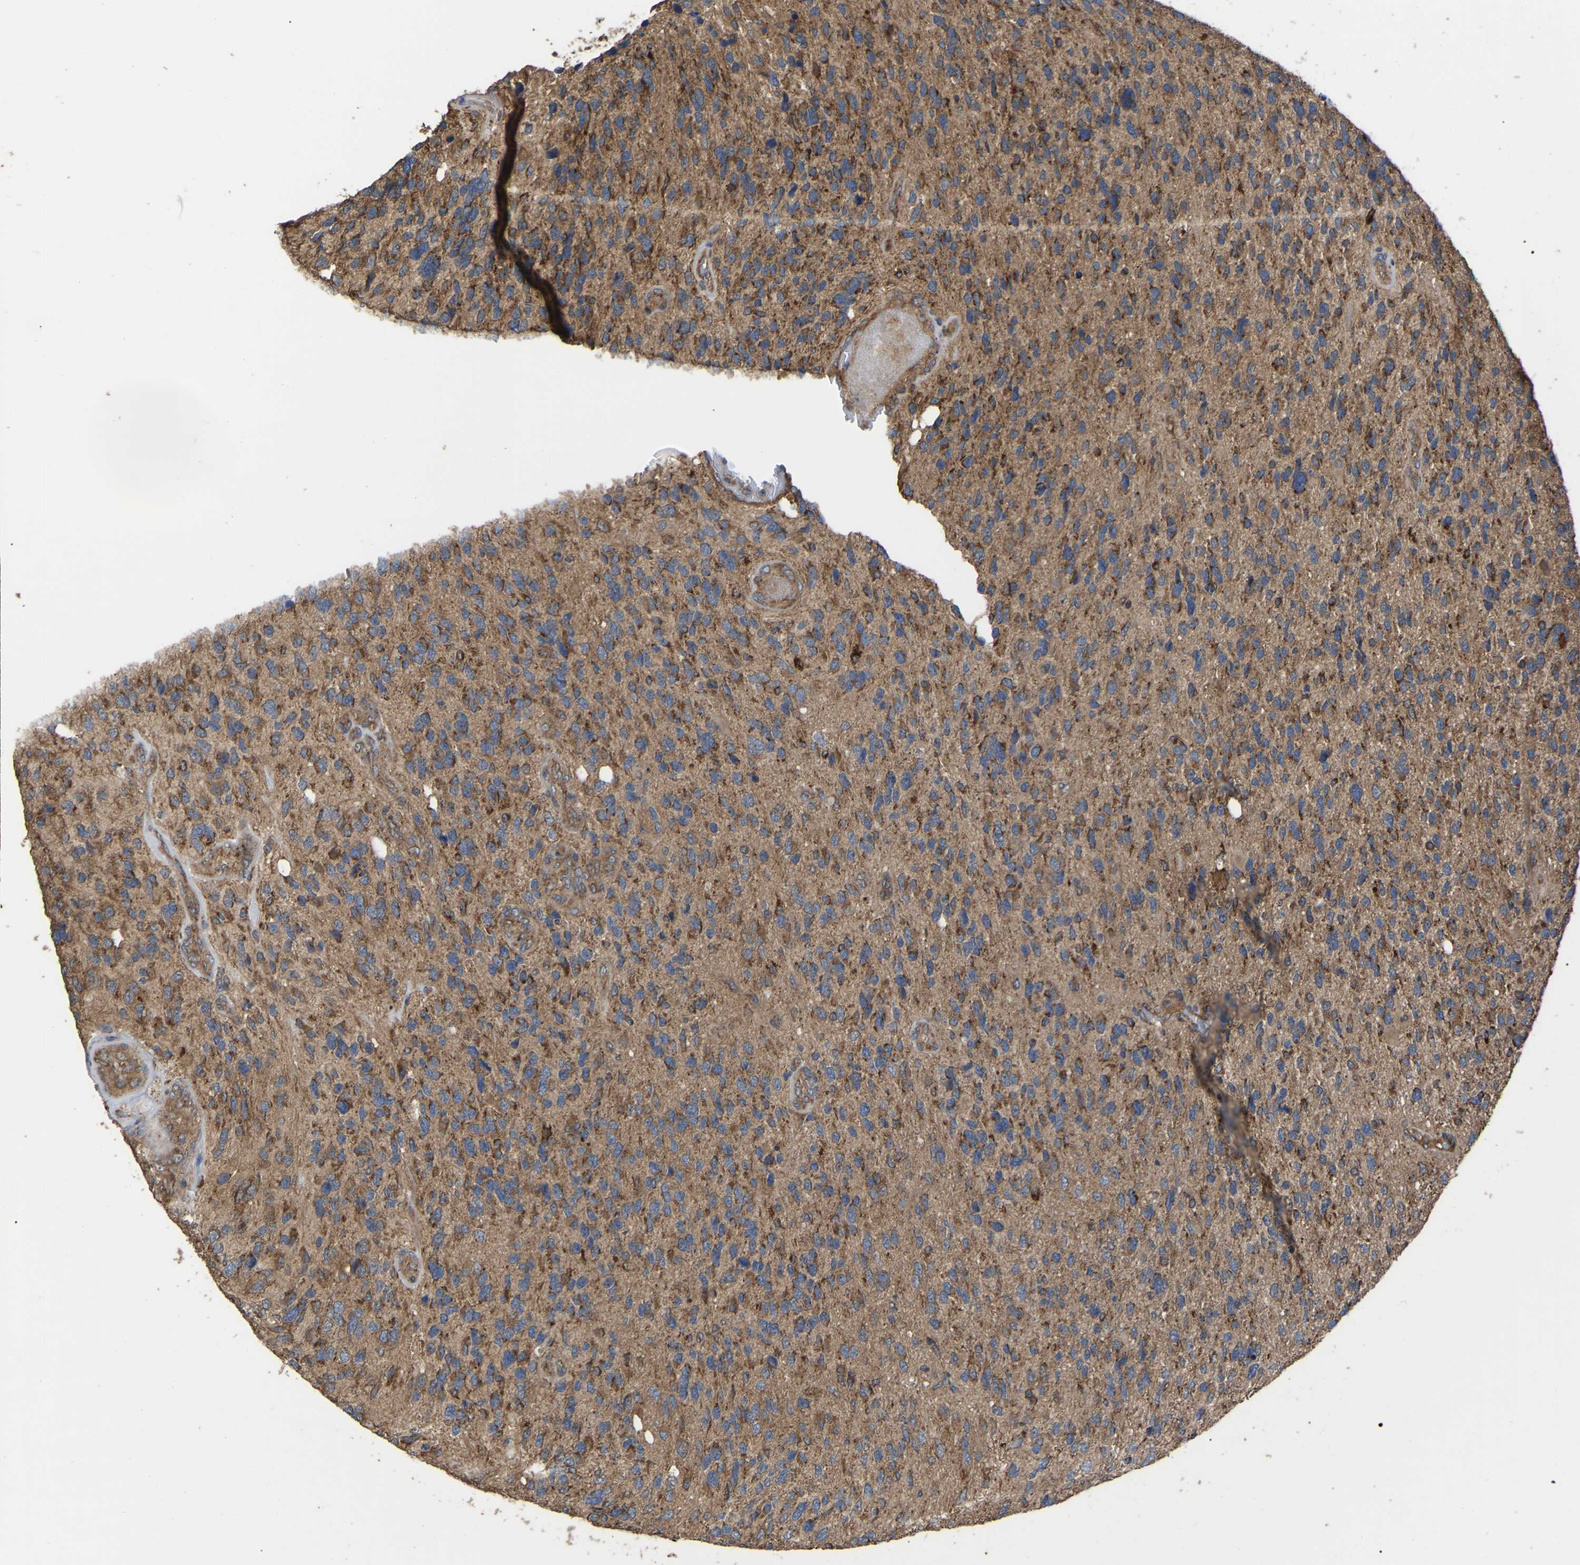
{"staining": {"intensity": "strong", "quantity": ">75%", "location": "cytoplasmic/membranous"}, "tissue": "glioma", "cell_type": "Tumor cells", "image_type": "cancer", "snomed": [{"axis": "morphology", "description": "Glioma, malignant, High grade"}, {"axis": "topography", "description": "Brain"}], "caption": "IHC staining of glioma, which displays high levels of strong cytoplasmic/membranous expression in approximately >75% of tumor cells indicating strong cytoplasmic/membranous protein expression. The staining was performed using DAB (brown) for protein detection and nuclei were counterstained in hematoxylin (blue).", "gene": "GCC1", "patient": {"sex": "female", "age": 58}}